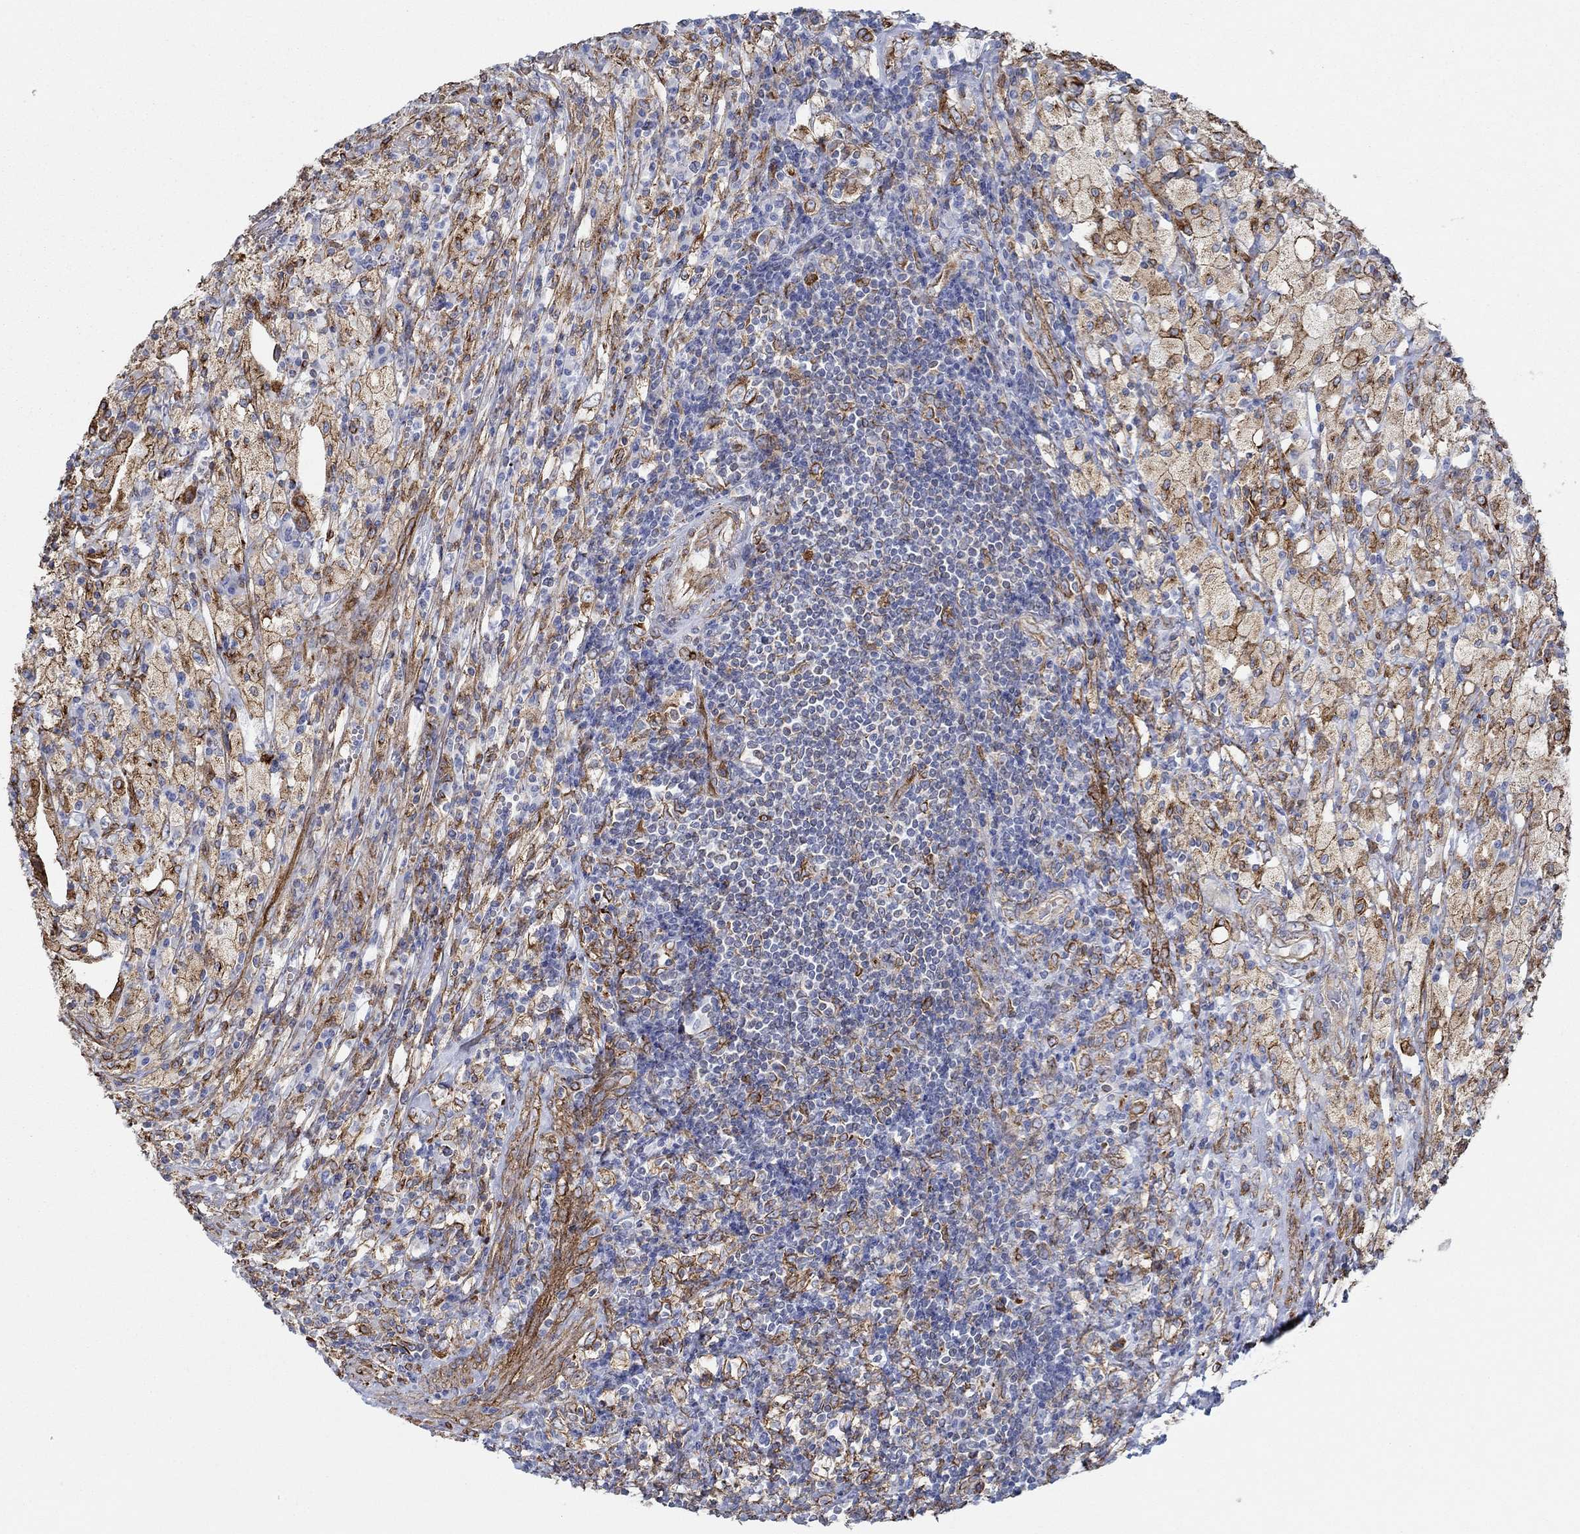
{"staining": {"intensity": "strong", "quantity": "25%-75%", "location": "cytoplasmic/membranous"}, "tissue": "testis cancer", "cell_type": "Tumor cells", "image_type": "cancer", "snomed": [{"axis": "morphology", "description": "Necrosis, NOS"}, {"axis": "morphology", "description": "Carcinoma, Embryonal, NOS"}, {"axis": "topography", "description": "Testis"}], "caption": "Protein staining of testis cancer (embryonal carcinoma) tissue demonstrates strong cytoplasmic/membranous positivity in about 25%-75% of tumor cells. Nuclei are stained in blue.", "gene": "STC2", "patient": {"sex": "male", "age": 19}}